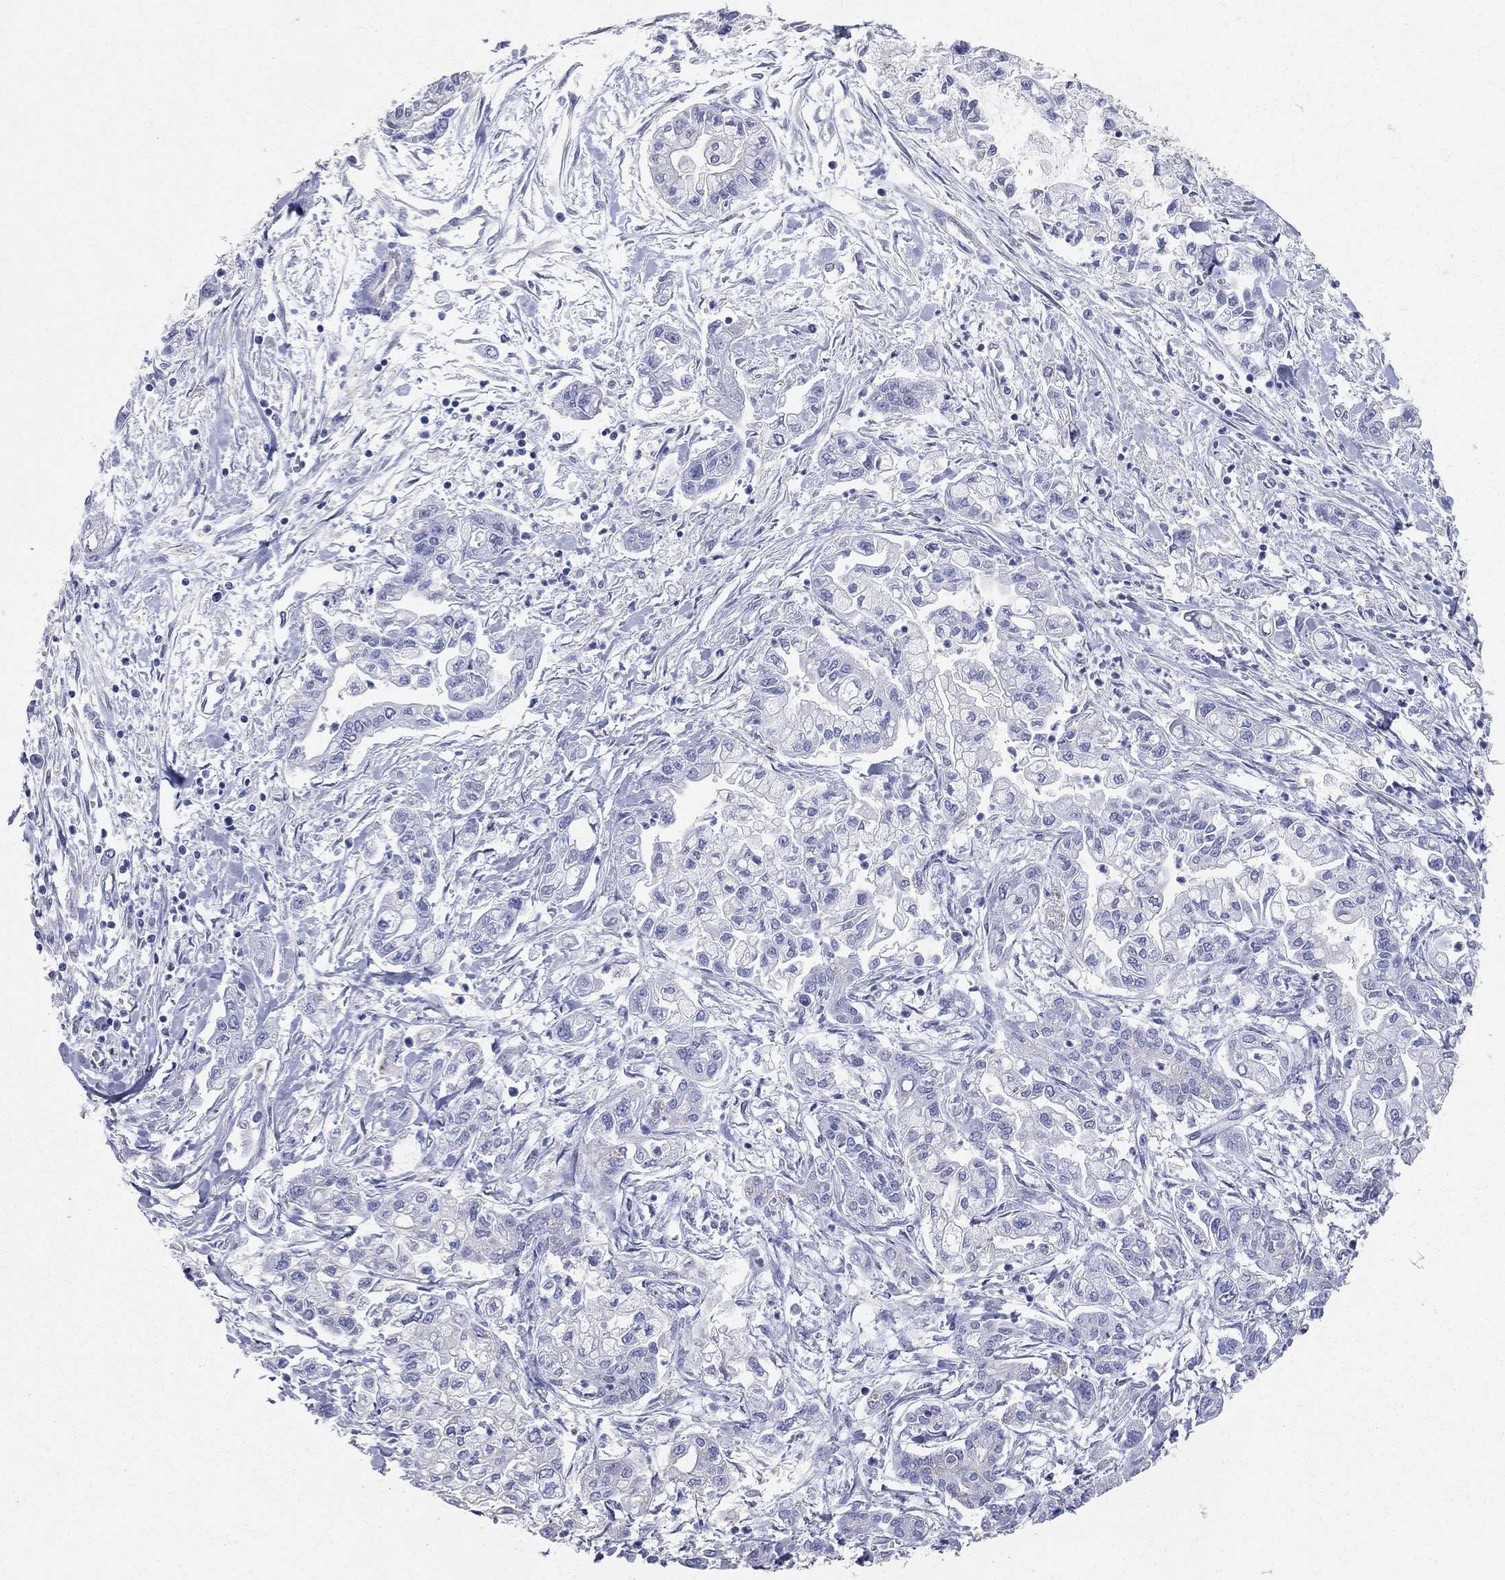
{"staining": {"intensity": "negative", "quantity": "none", "location": "none"}, "tissue": "pancreatic cancer", "cell_type": "Tumor cells", "image_type": "cancer", "snomed": [{"axis": "morphology", "description": "Adenocarcinoma, NOS"}, {"axis": "topography", "description": "Pancreas"}], "caption": "Immunohistochemical staining of pancreatic cancer (adenocarcinoma) reveals no significant positivity in tumor cells.", "gene": "AOX1", "patient": {"sex": "male", "age": 54}}